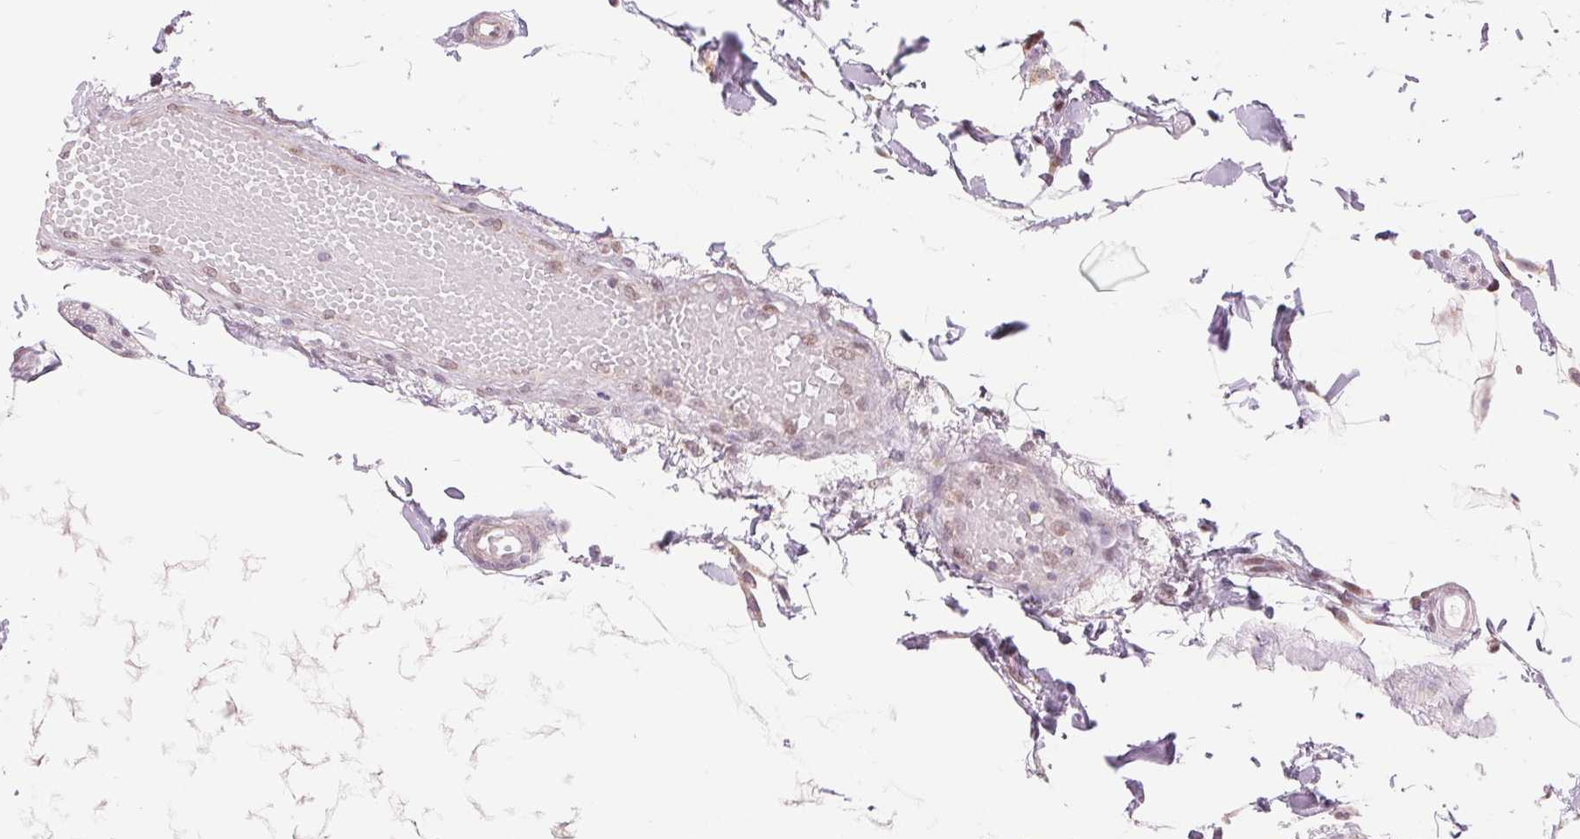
{"staining": {"intensity": "weak", "quantity": "25%-75%", "location": "cytoplasmic/membranous"}, "tissue": "colon", "cell_type": "Endothelial cells", "image_type": "normal", "snomed": [{"axis": "morphology", "description": "Normal tissue, NOS"}, {"axis": "morphology", "description": "Adenocarcinoma, NOS"}, {"axis": "topography", "description": "Colon"}], "caption": "Human colon stained with a brown dye exhibits weak cytoplasmic/membranous positive expression in approximately 25%-75% of endothelial cells.", "gene": "ARHGAP32", "patient": {"sex": "male", "age": 83}}